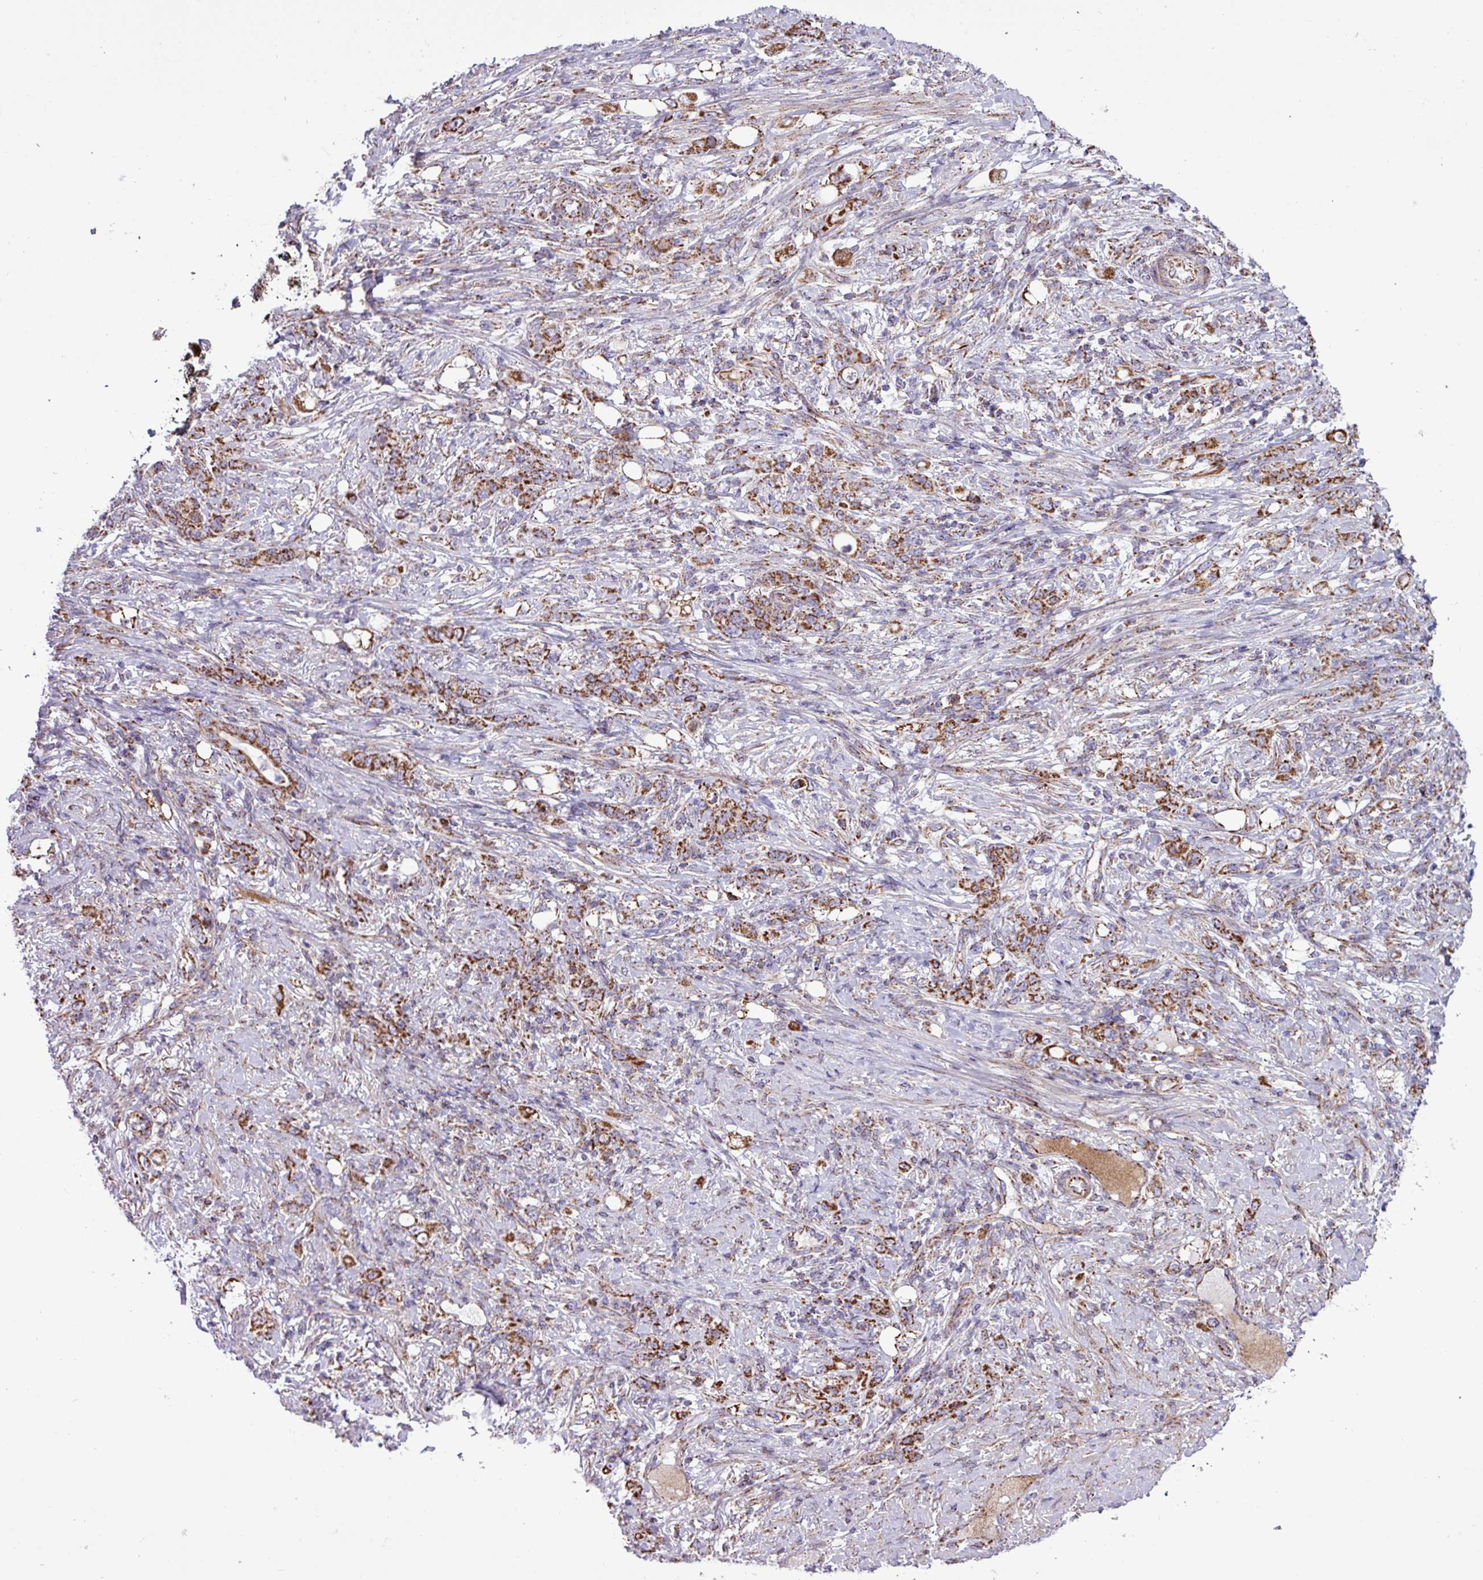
{"staining": {"intensity": "strong", "quantity": ">75%", "location": "cytoplasmic/membranous"}, "tissue": "stomach cancer", "cell_type": "Tumor cells", "image_type": "cancer", "snomed": [{"axis": "morphology", "description": "Adenocarcinoma, NOS"}, {"axis": "topography", "description": "Stomach"}], "caption": "A photomicrograph of stomach cancer stained for a protein displays strong cytoplasmic/membranous brown staining in tumor cells. The protein of interest is stained brown, and the nuclei are stained in blue (DAB IHC with brightfield microscopy, high magnification).", "gene": "RTL3", "patient": {"sex": "female", "age": 79}}